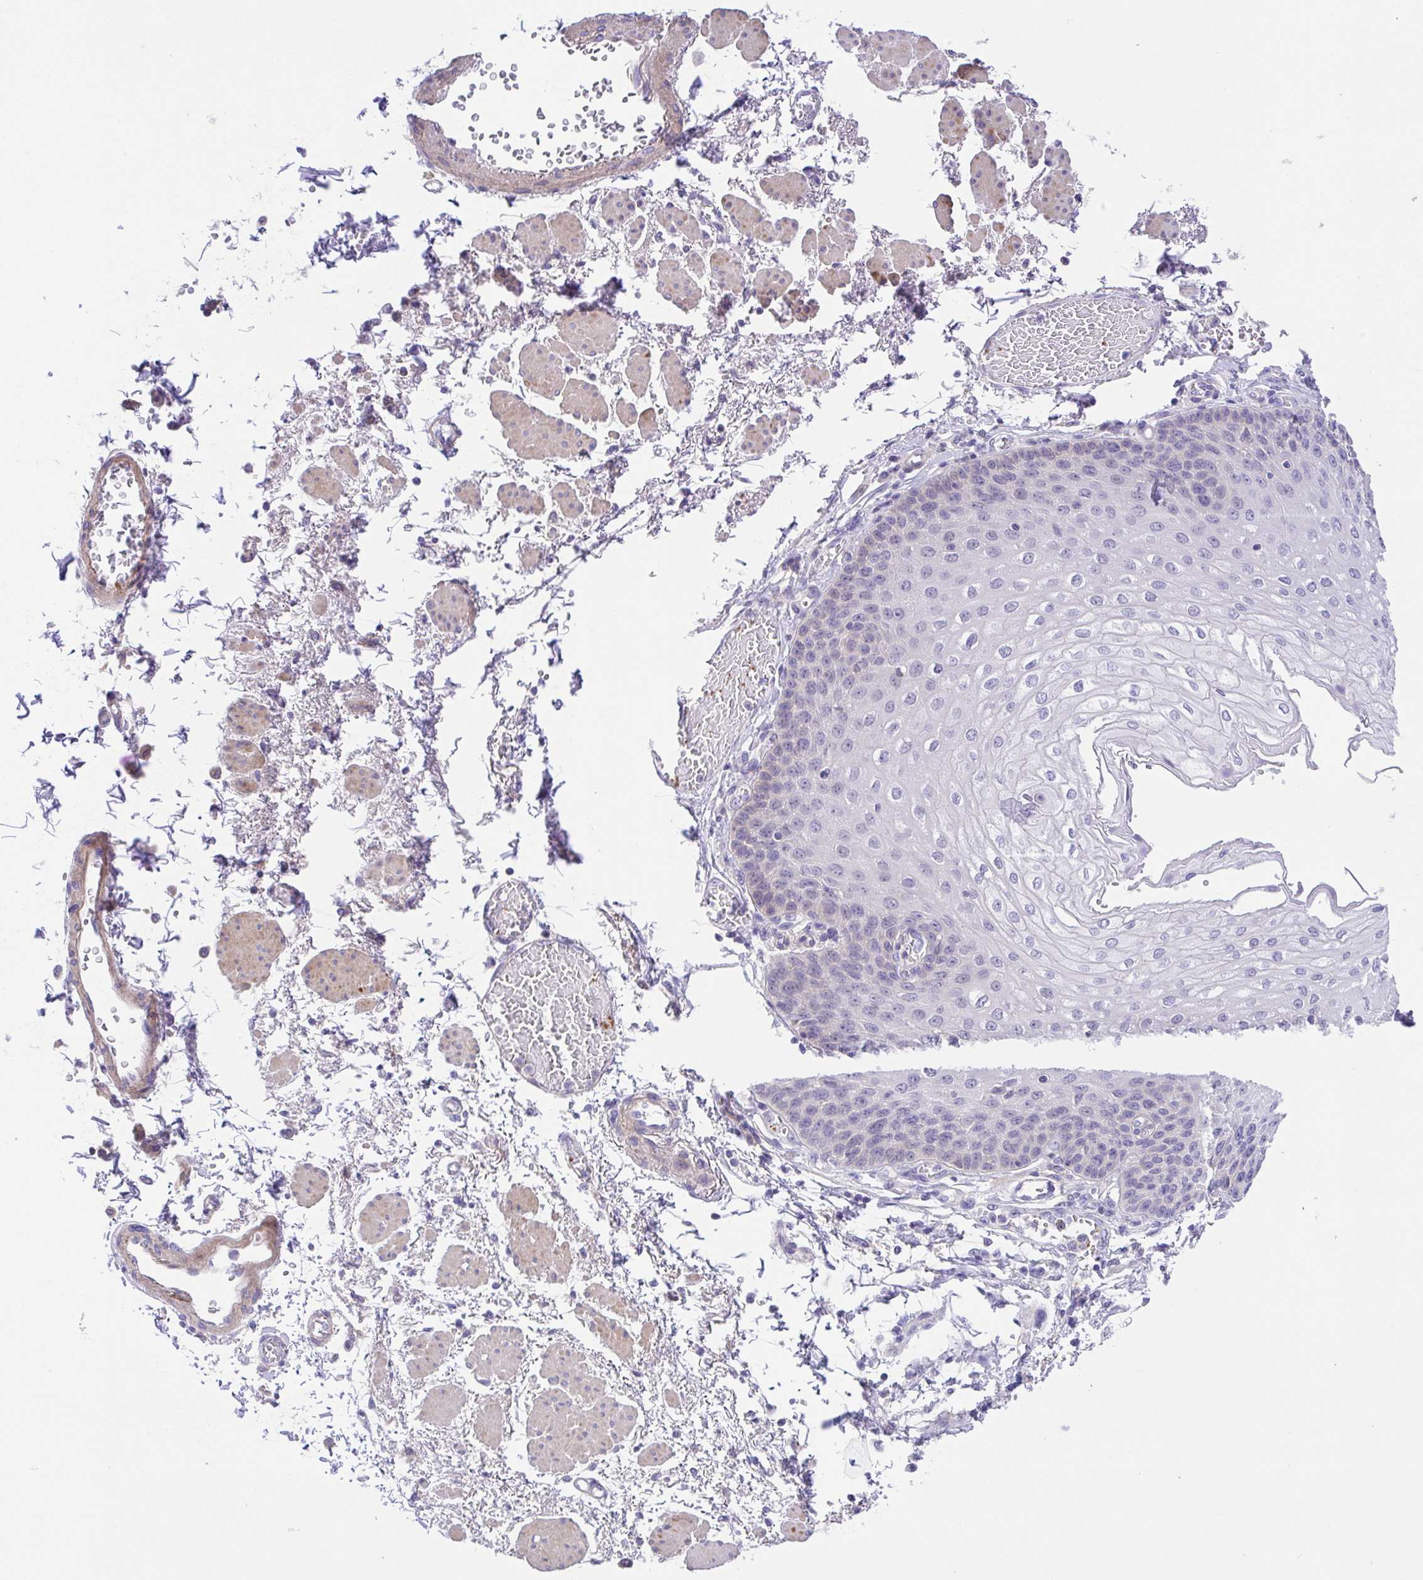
{"staining": {"intensity": "negative", "quantity": "none", "location": "none"}, "tissue": "esophagus", "cell_type": "Squamous epithelial cells", "image_type": "normal", "snomed": [{"axis": "morphology", "description": "Normal tissue, NOS"}, {"axis": "morphology", "description": "Adenocarcinoma, NOS"}, {"axis": "topography", "description": "Esophagus"}], "caption": "A high-resolution image shows immunohistochemistry (IHC) staining of unremarkable esophagus, which exhibits no significant positivity in squamous epithelial cells.", "gene": "PRR14L", "patient": {"sex": "male", "age": 81}}